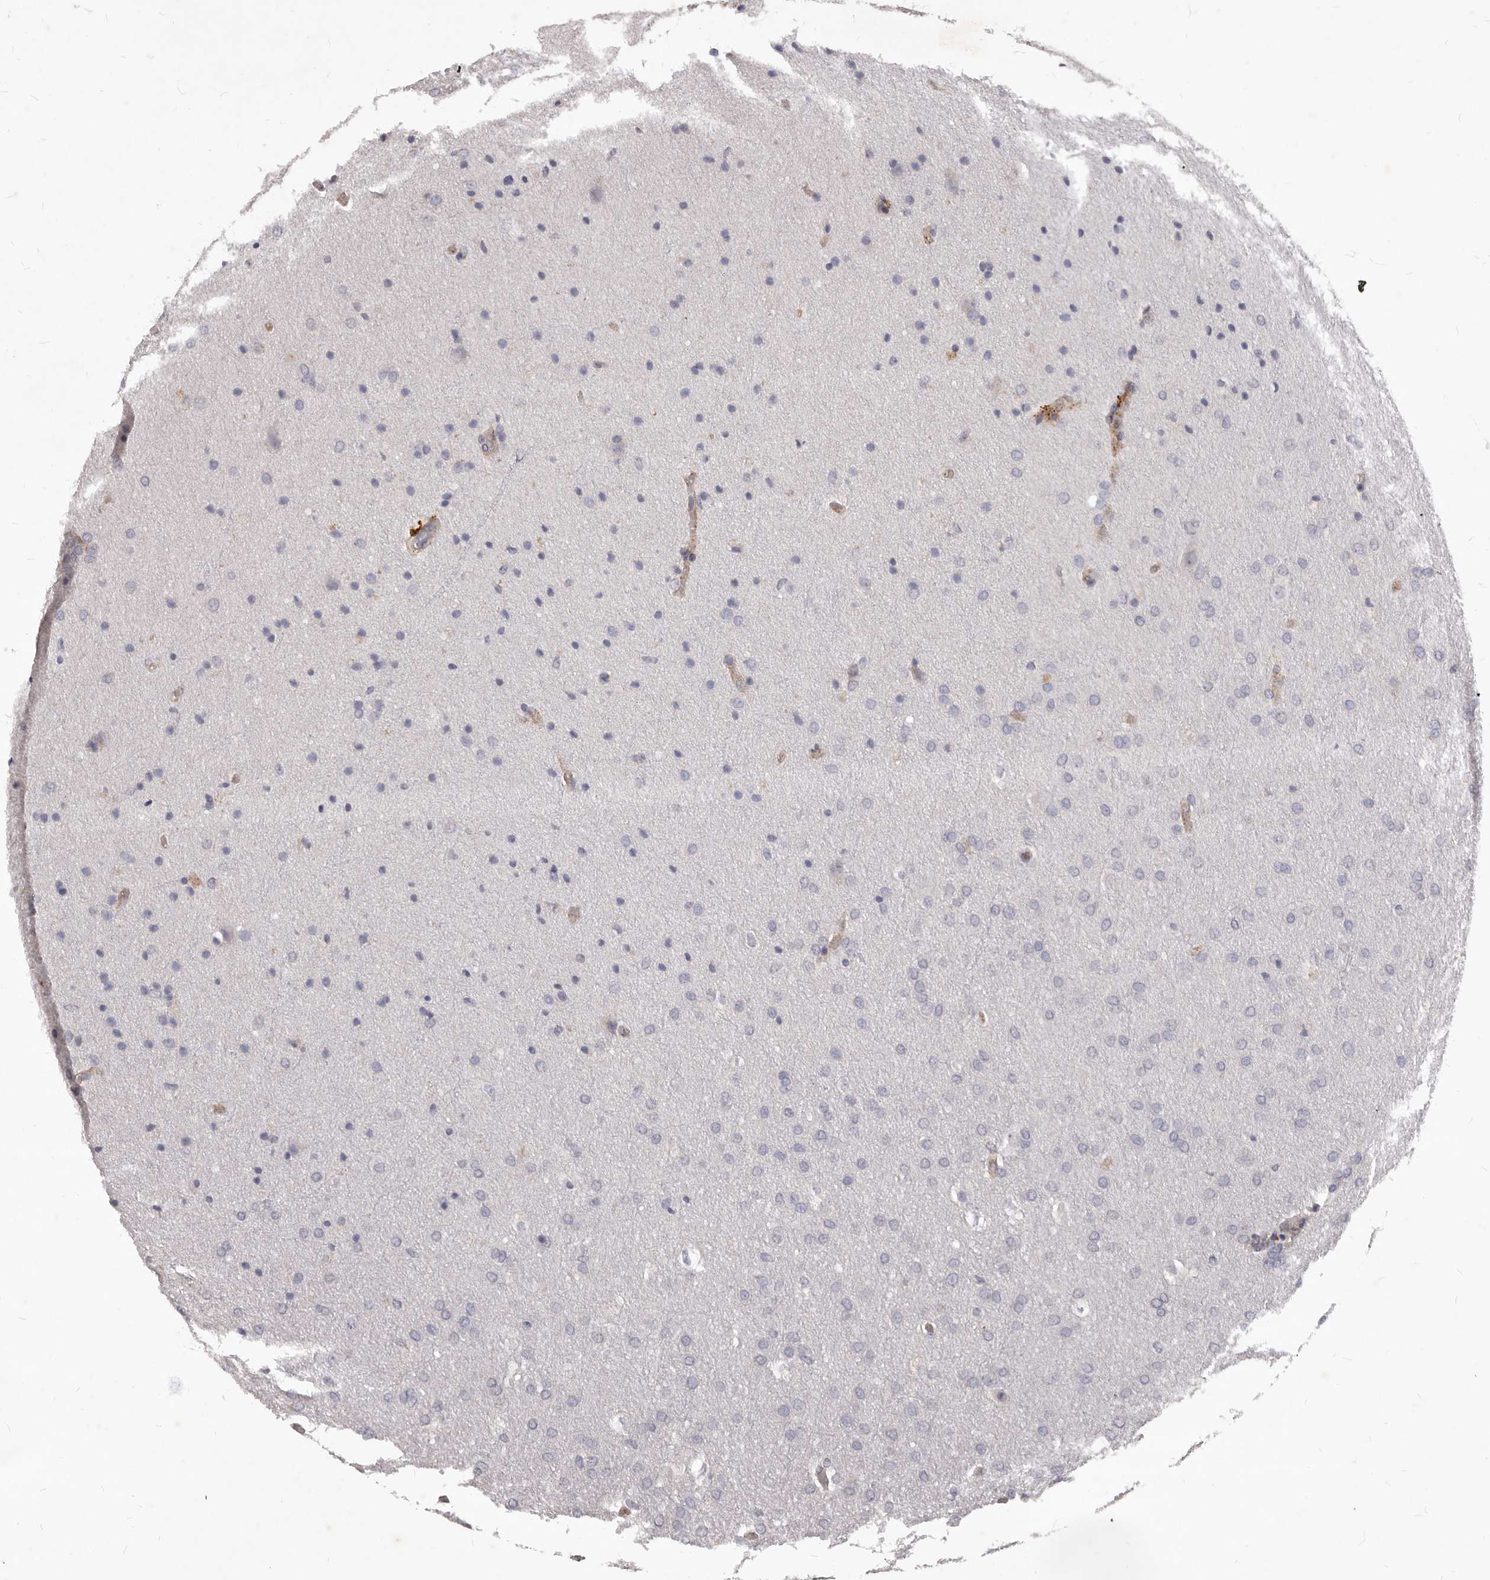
{"staining": {"intensity": "negative", "quantity": "none", "location": "none"}, "tissue": "glioma", "cell_type": "Tumor cells", "image_type": "cancer", "snomed": [{"axis": "morphology", "description": "Glioma, malignant, Low grade"}, {"axis": "topography", "description": "Brain"}], "caption": "This is a photomicrograph of immunohistochemistry staining of low-grade glioma (malignant), which shows no expression in tumor cells. (DAB (3,3'-diaminobenzidine) IHC with hematoxylin counter stain).", "gene": "GPRC5C", "patient": {"sex": "female", "age": 37}}